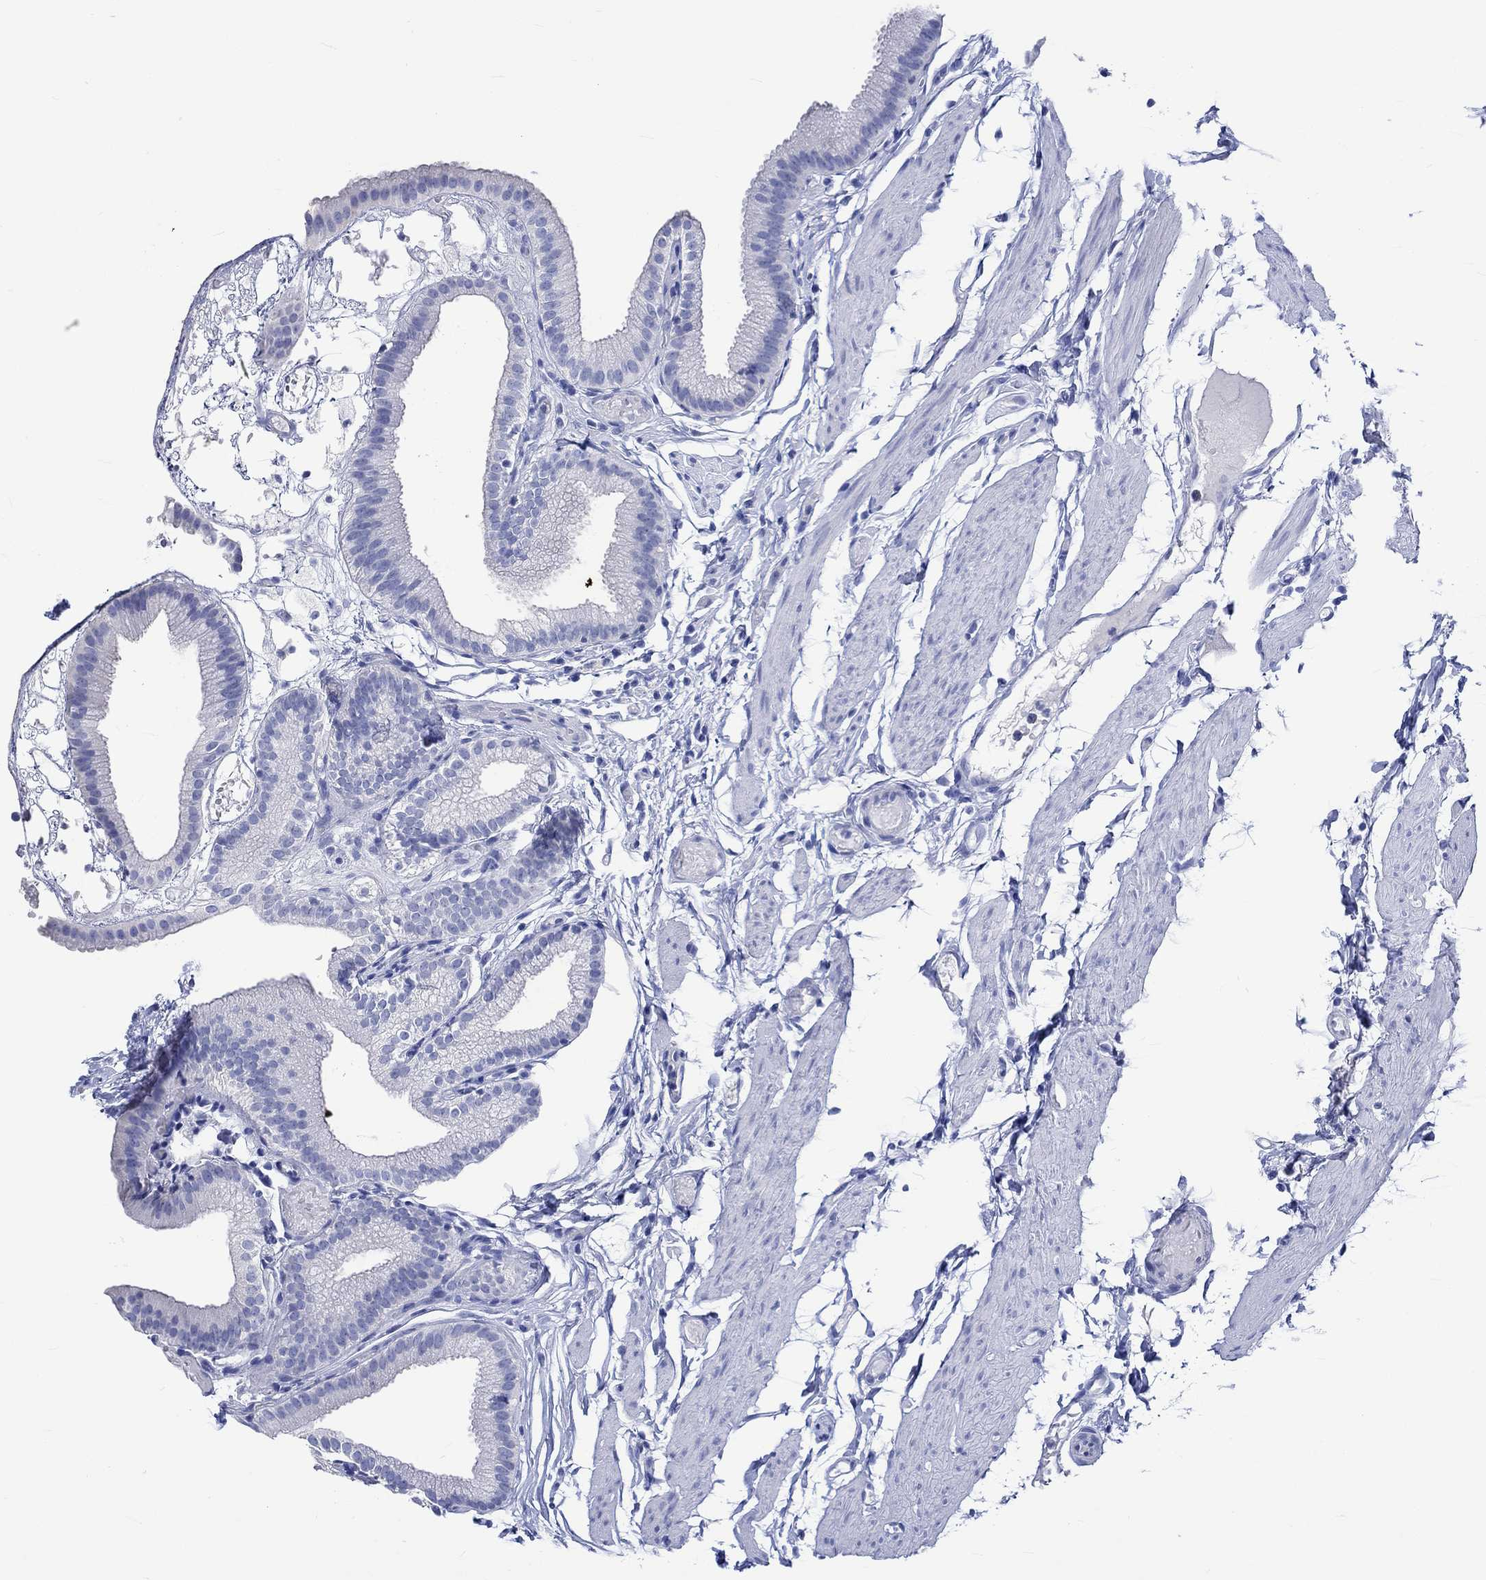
{"staining": {"intensity": "negative", "quantity": "none", "location": "none"}, "tissue": "gallbladder", "cell_type": "Glandular cells", "image_type": "normal", "snomed": [{"axis": "morphology", "description": "Normal tissue, NOS"}, {"axis": "topography", "description": "Gallbladder"}], "caption": "This micrograph is of normal gallbladder stained with immunohistochemistry to label a protein in brown with the nuclei are counter-stained blue. There is no staining in glandular cells.", "gene": "KLHL33", "patient": {"sex": "female", "age": 45}}